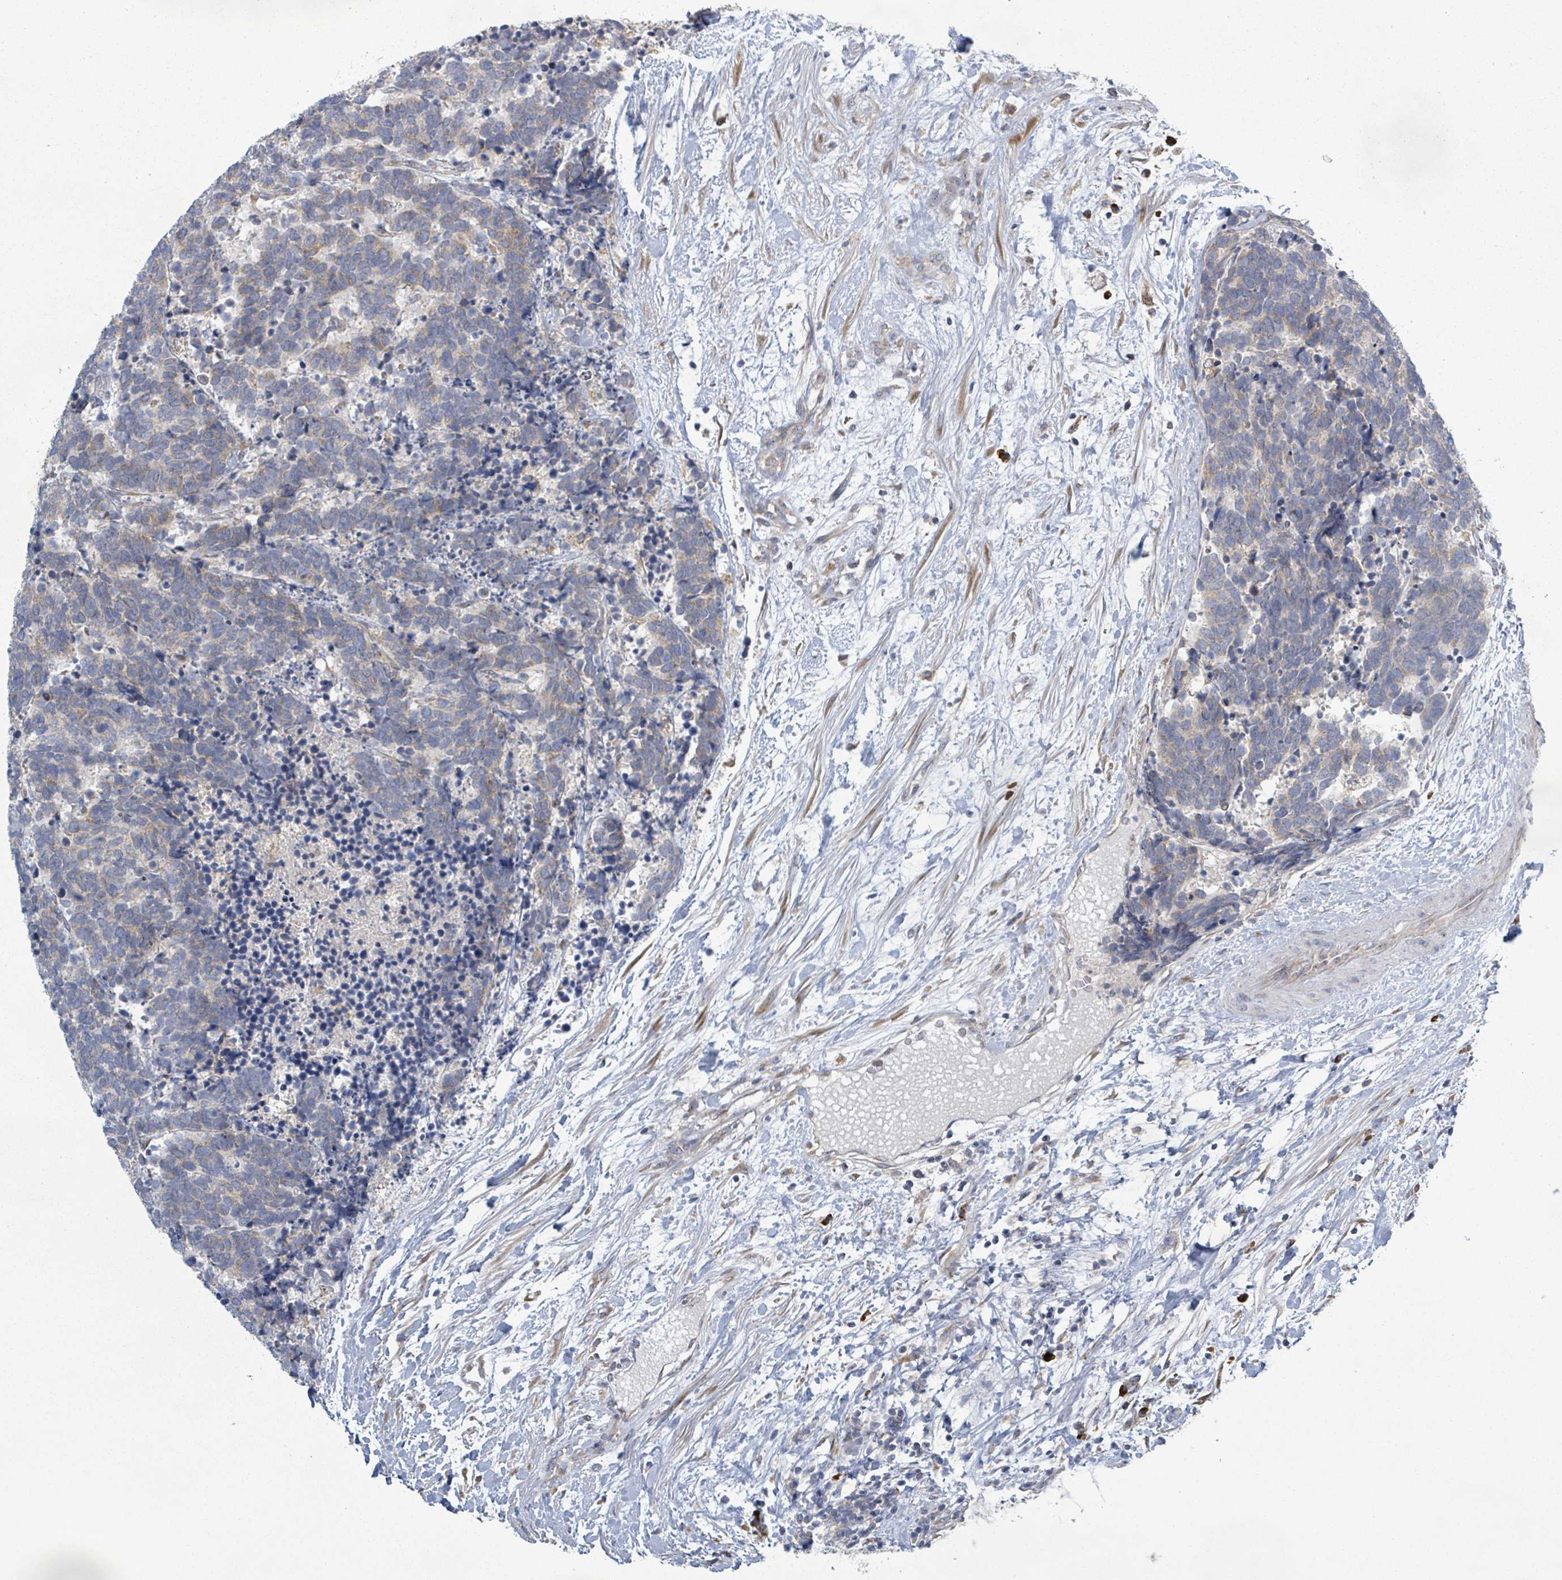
{"staining": {"intensity": "weak", "quantity": "<25%", "location": "cytoplasmic/membranous"}, "tissue": "carcinoid", "cell_type": "Tumor cells", "image_type": "cancer", "snomed": [{"axis": "morphology", "description": "Carcinoma, NOS"}, {"axis": "morphology", "description": "Carcinoid, malignant, NOS"}, {"axis": "topography", "description": "Prostate"}], "caption": "Immunohistochemistry micrograph of neoplastic tissue: human carcinoma stained with DAB demonstrates no significant protein staining in tumor cells. (Brightfield microscopy of DAB immunohistochemistry (IHC) at high magnification).", "gene": "ATP13A1", "patient": {"sex": "male", "age": 57}}